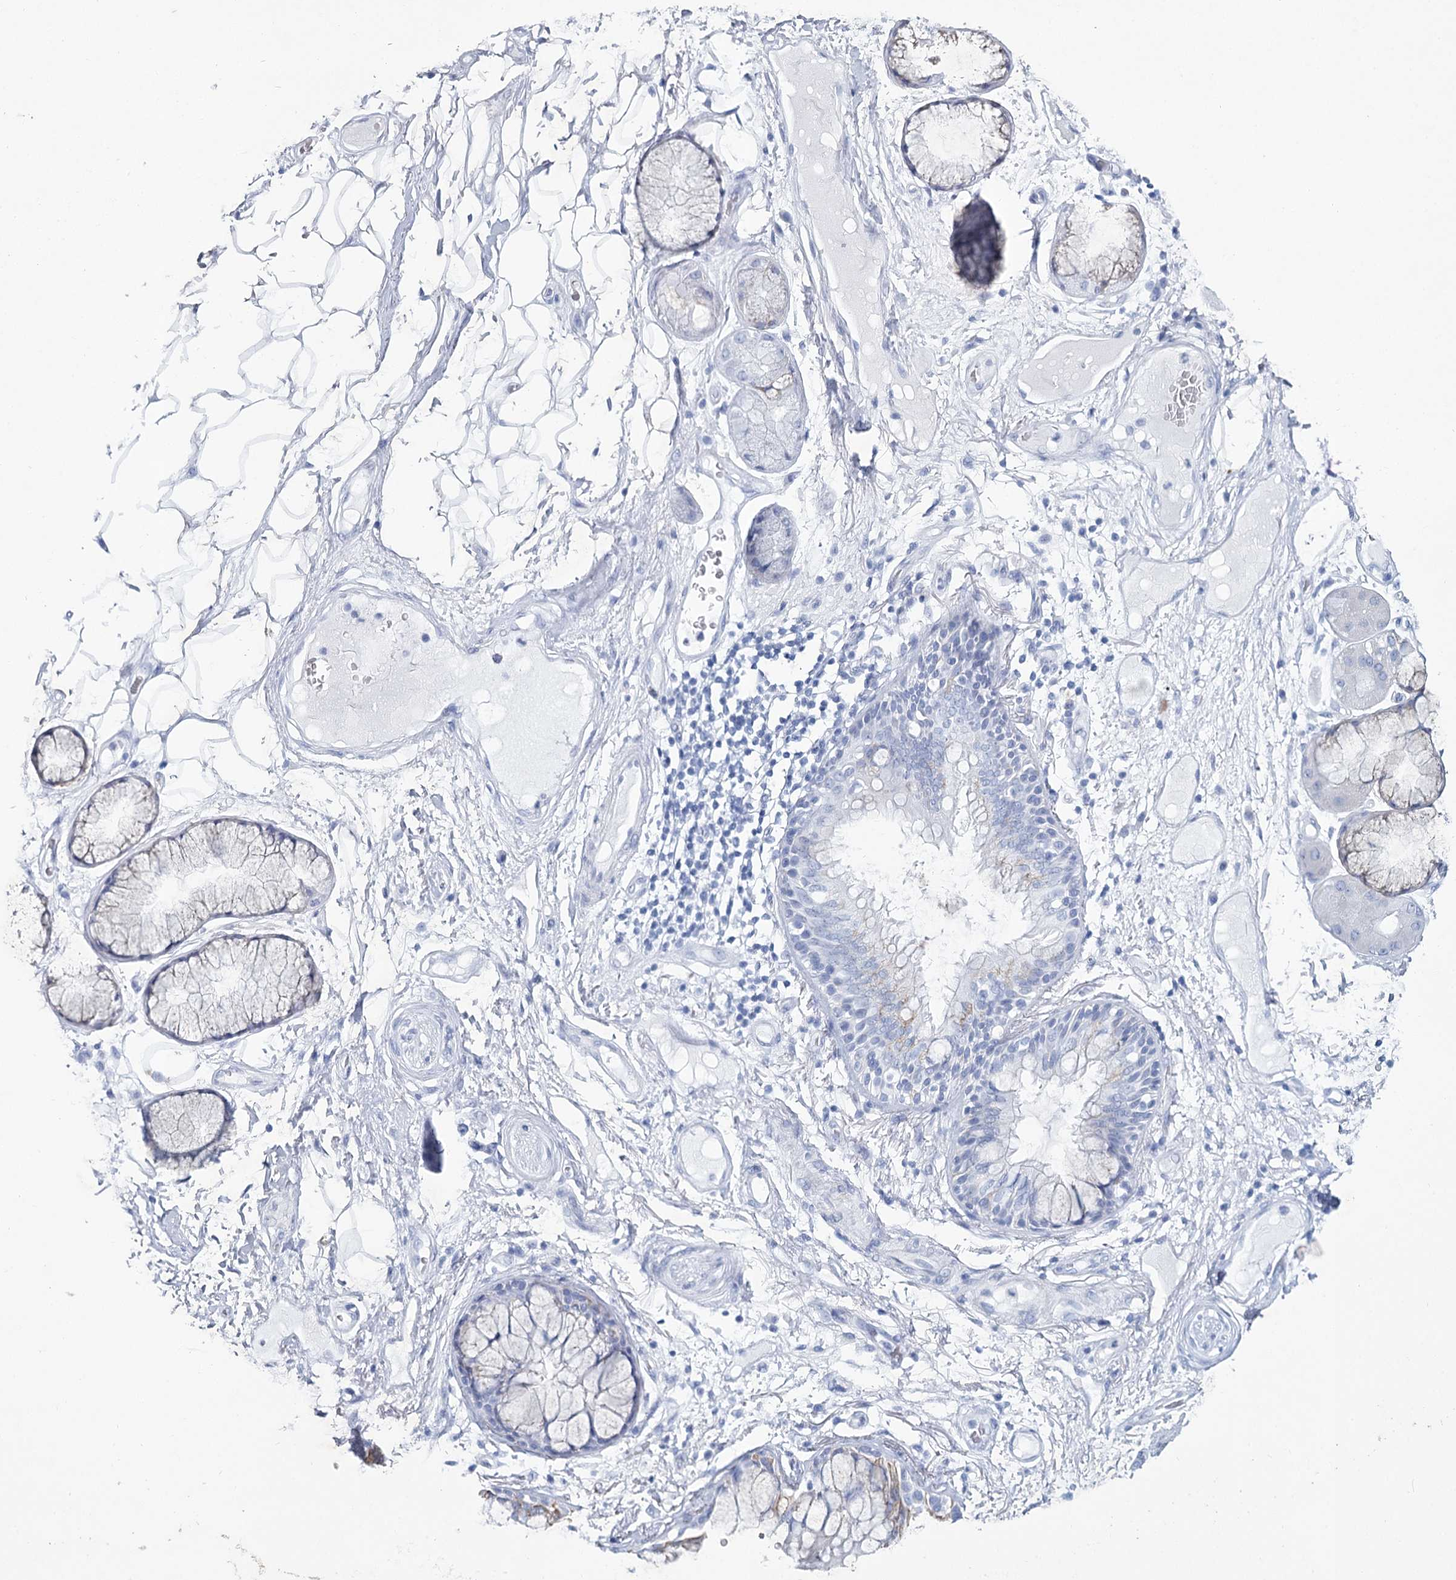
{"staining": {"intensity": "negative", "quantity": "none", "location": "none"}, "tissue": "adipose tissue", "cell_type": "Adipocytes", "image_type": "normal", "snomed": [{"axis": "morphology", "description": "Normal tissue, NOS"}, {"axis": "topography", "description": "Bronchus"}], "caption": "The immunohistochemistry (IHC) image has no significant positivity in adipocytes of adipose tissue. (DAB (3,3'-diaminobenzidine) immunohistochemistry visualized using brightfield microscopy, high magnification).", "gene": "RNF186", "patient": {"sex": "male", "age": 66}}